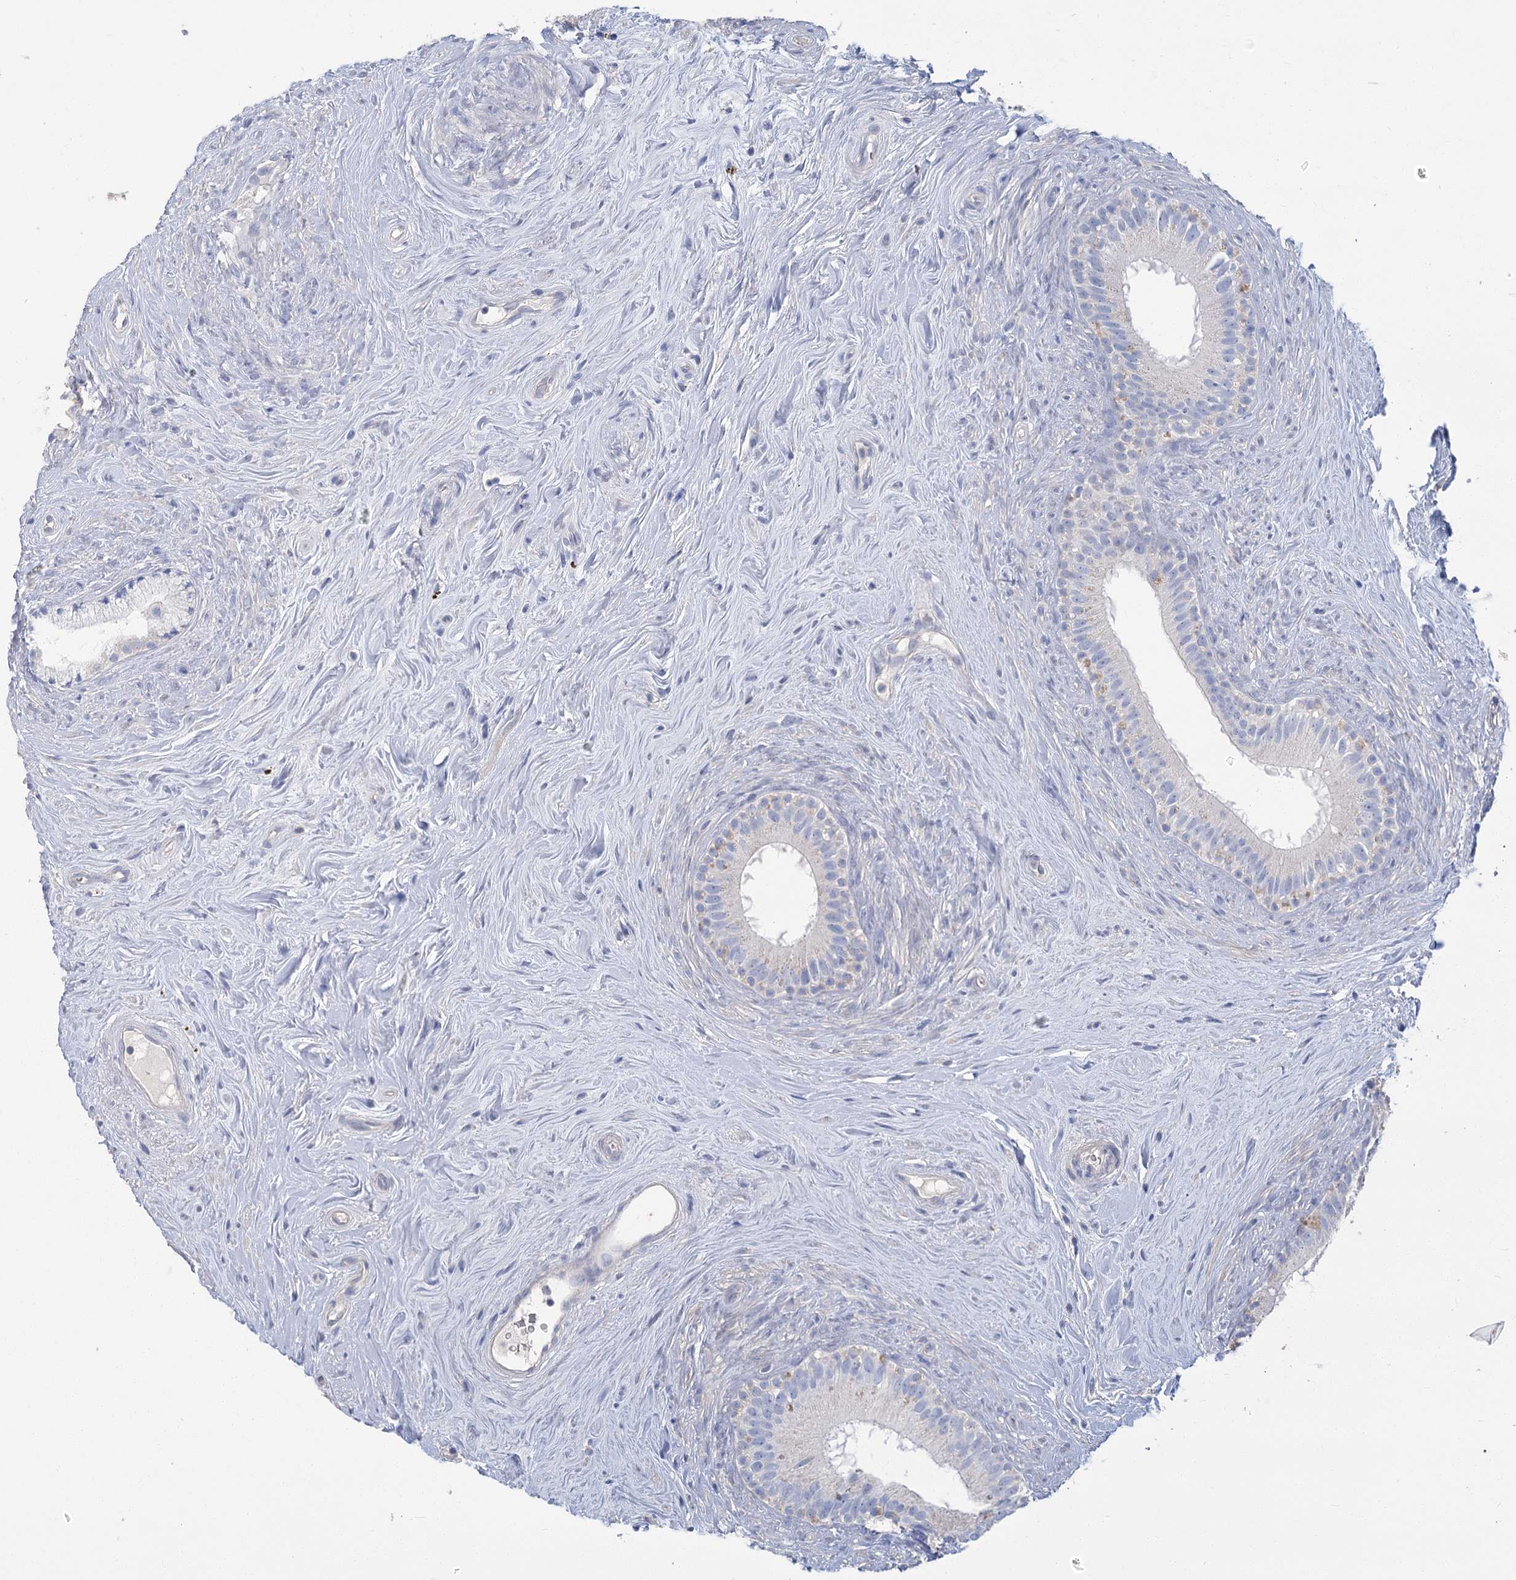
{"staining": {"intensity": "negative", "quantity": "none", "location": "none"}, "tissue": "epididymis", "cell_type": "Glandular cells", "image_type": "normal", "snomed": [{"axis": "morphology", "description": "Normal tissue, NOS"}, {"axis": "topography", "description": "Epididymis"}], "caption": "This is a histopathology image of IHC staining of benign epididymis, which shows no expression in glandular cells.", "gene": "SLC9A3", "patient": {"sex": "male", "age": 84}}